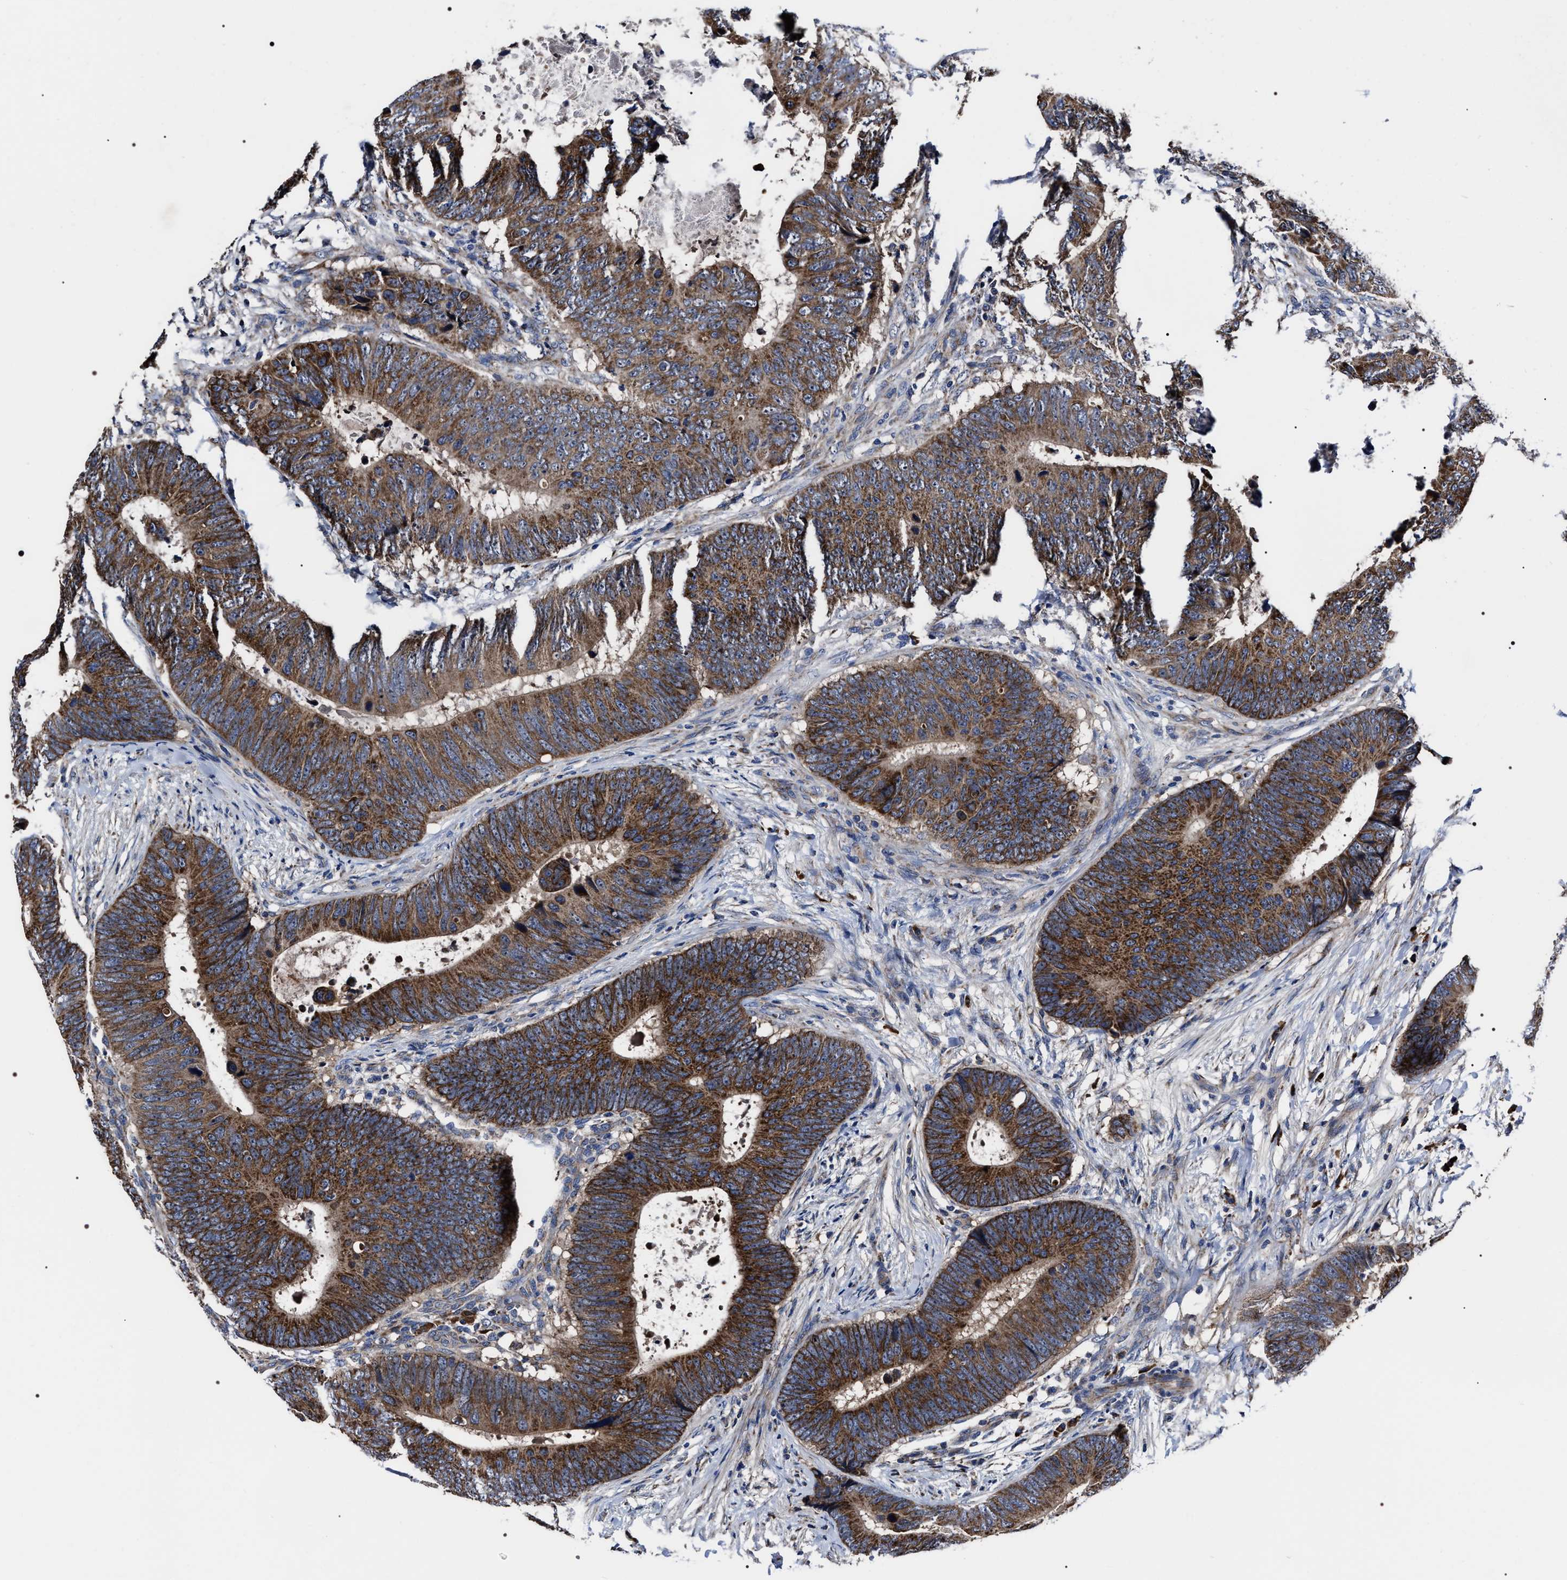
{"staining": {"intensity": "strong", "quantity": ">75%", "location": "cytoplasmic/membranous"}, "tissue": "colorectal cancer", "cell_type": "Tumor cells", "image_type": "cancer", "snomed": [{"axis": "morphology", "description": "Adenocarcinoma, NOS"}, {"axis": "topography", "description": "Colon"}], "caption": "Protein staining of colorectal cancer tissue displays strong cytoplasmic/membranous expression in approximately >75% of tumor cells. (Stains: DAB (3,3'-diaminobenzidine) in brown, nuclei in blue, Microscopy: brightfield microscopy at high magnification).", "gene": "MACC1", "patient": {"sex": "male", "age": 56}}